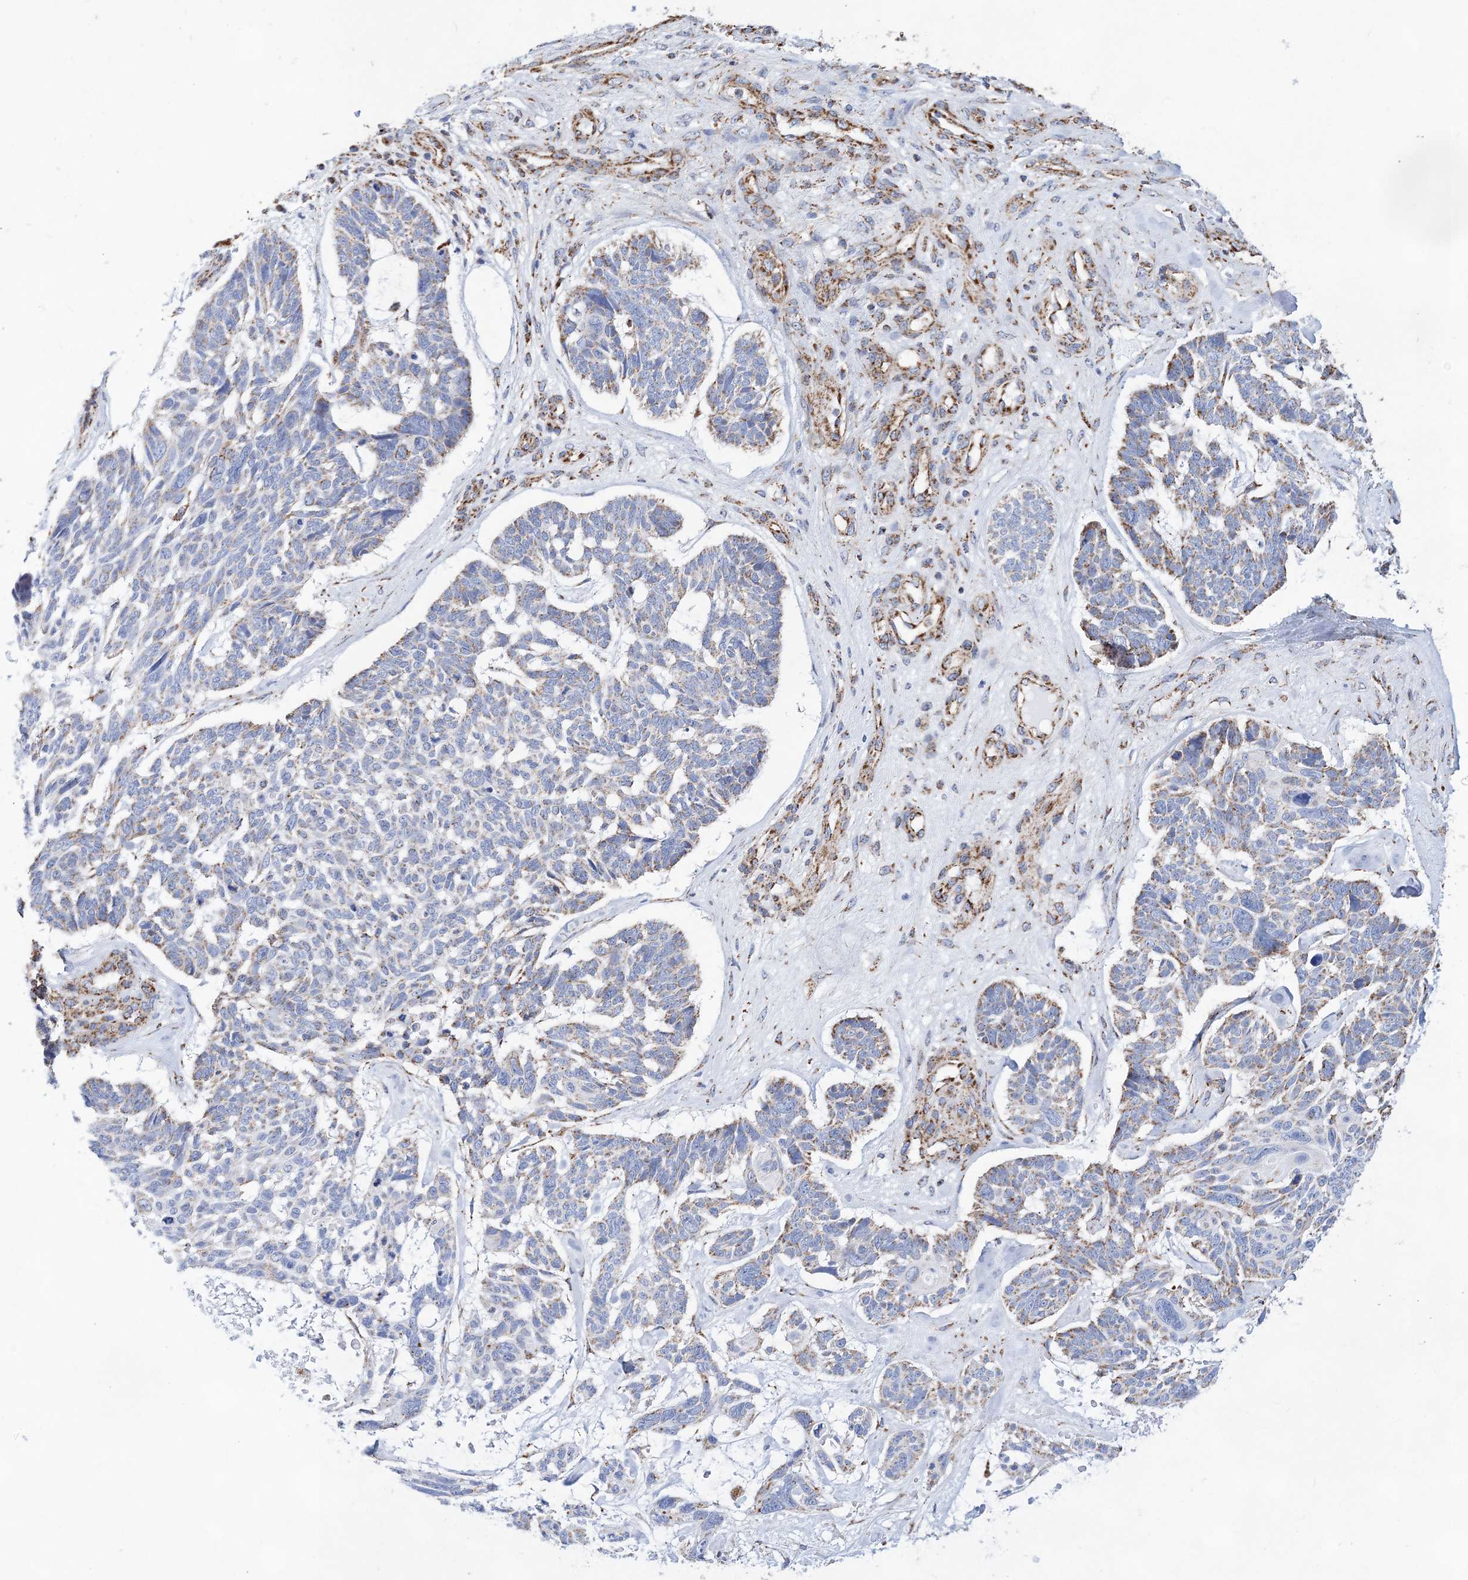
{"staining": {"intensity": "moderate", "quantity": "<25%", "location": "cytoplasmic/membranous"}, "tissue": "skin cancer", "cell_type": "Tumor cells", "image_type": "cancer", "snomed": [{"axis": "morphology", "description": "Basal cell carcinoma"}, {"axis": "topography", "description": "Skin"}], "caption": "The immunohistochemical stain highlights moderate cytoplasmic/membranous staining in tumor cells of basal cell carcinoma (skin) tissue.", "gene": "ACOT9", "patient": {"sex": "male", "age": 88}}